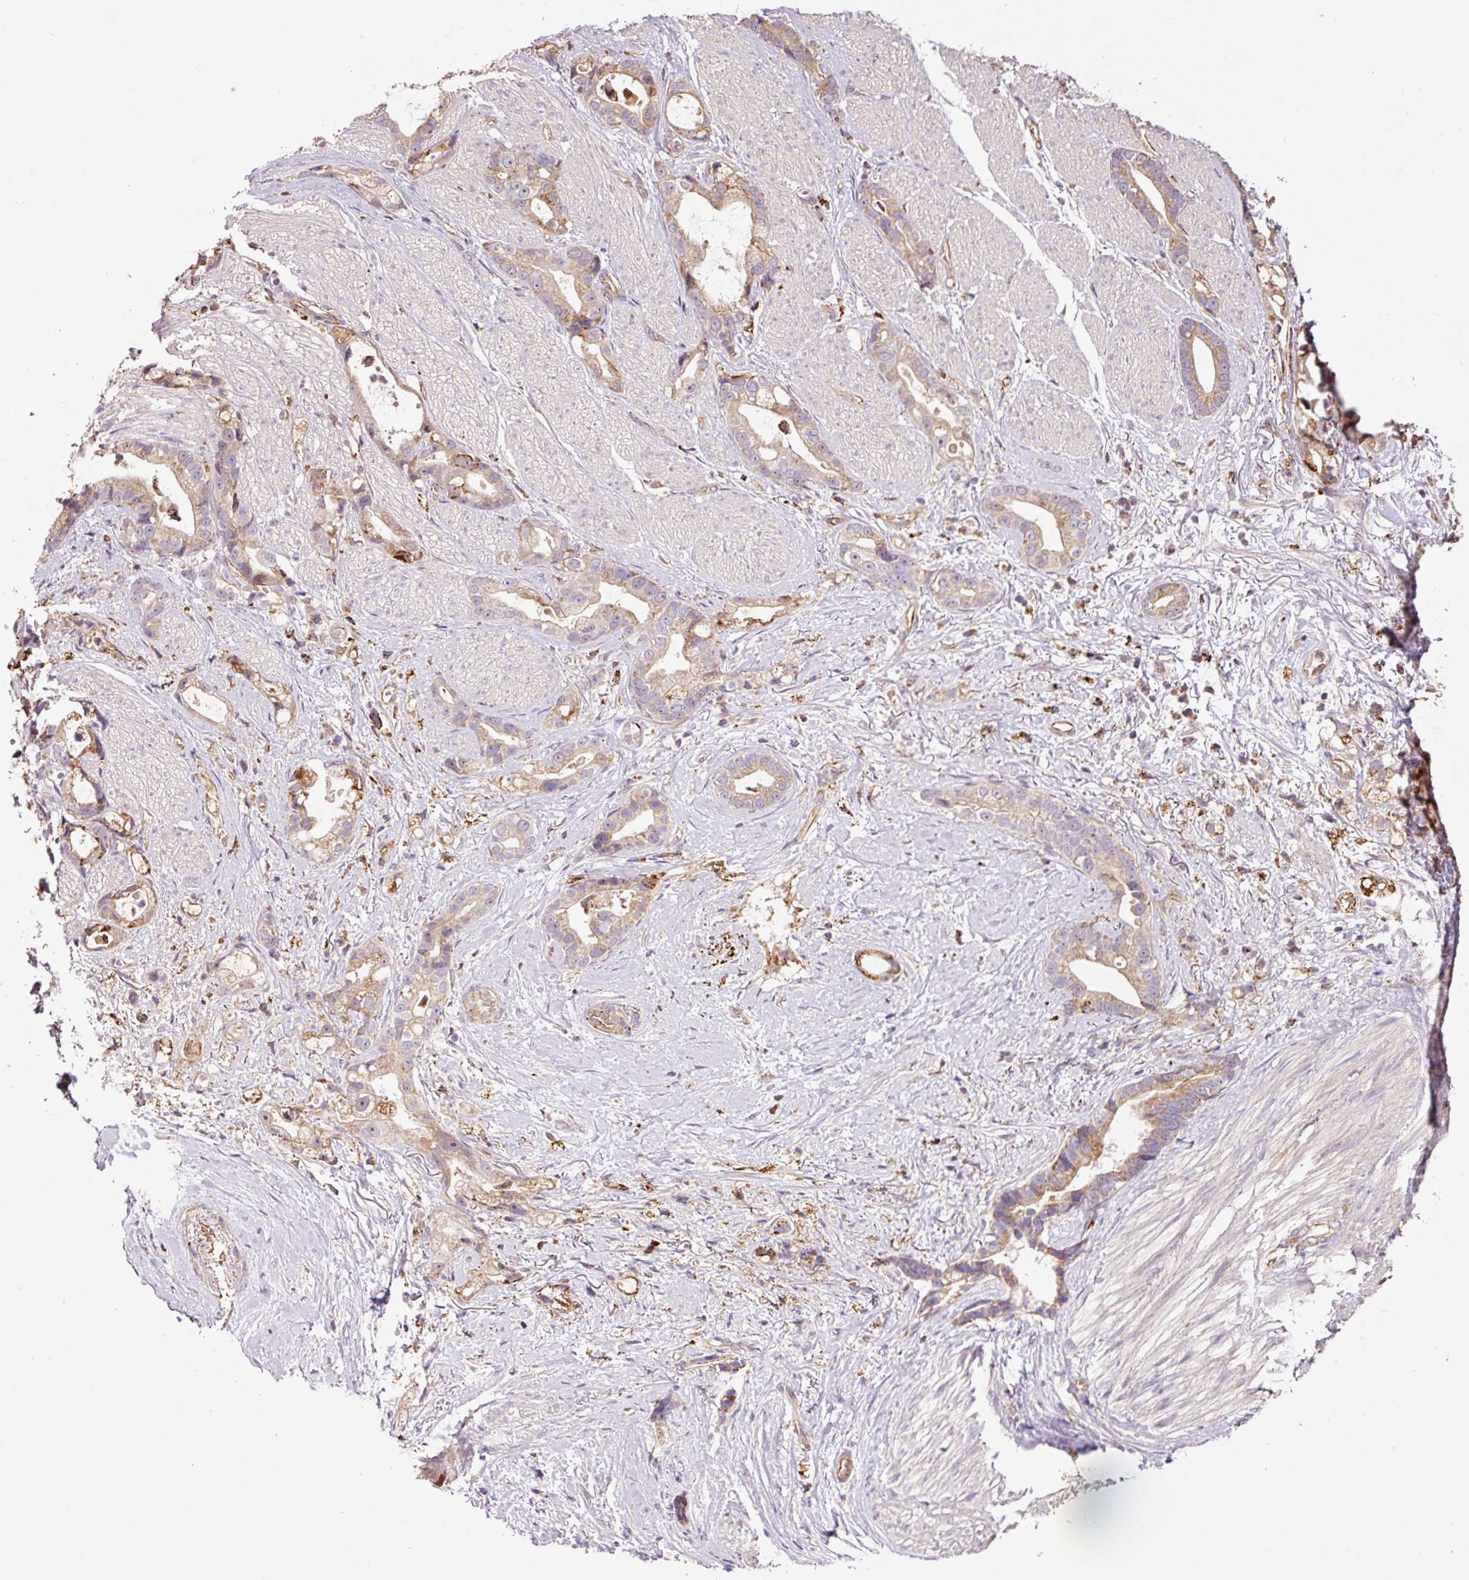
{"staining": {"intensity": "weak", "quantity": ">75%", "location": "cytoplasmic/membranous"}, "tissue": "stomach cancer", "cell_type": "Tumor cells", "image_type": "cancer", "snomed": [{"axis": "morphology", "description": "Adenocarcinoma, NOS"}, {"axis": "topography", "description": "Stomach"}], "caption": "Tumor cells exhibit low levels of weak cytoplasmic/membranous staining in approximately >75% of cells in human adenocarcinoma (stomach).", "gene": "PCK2", "patient": {"sex": "male", "age": 55}}